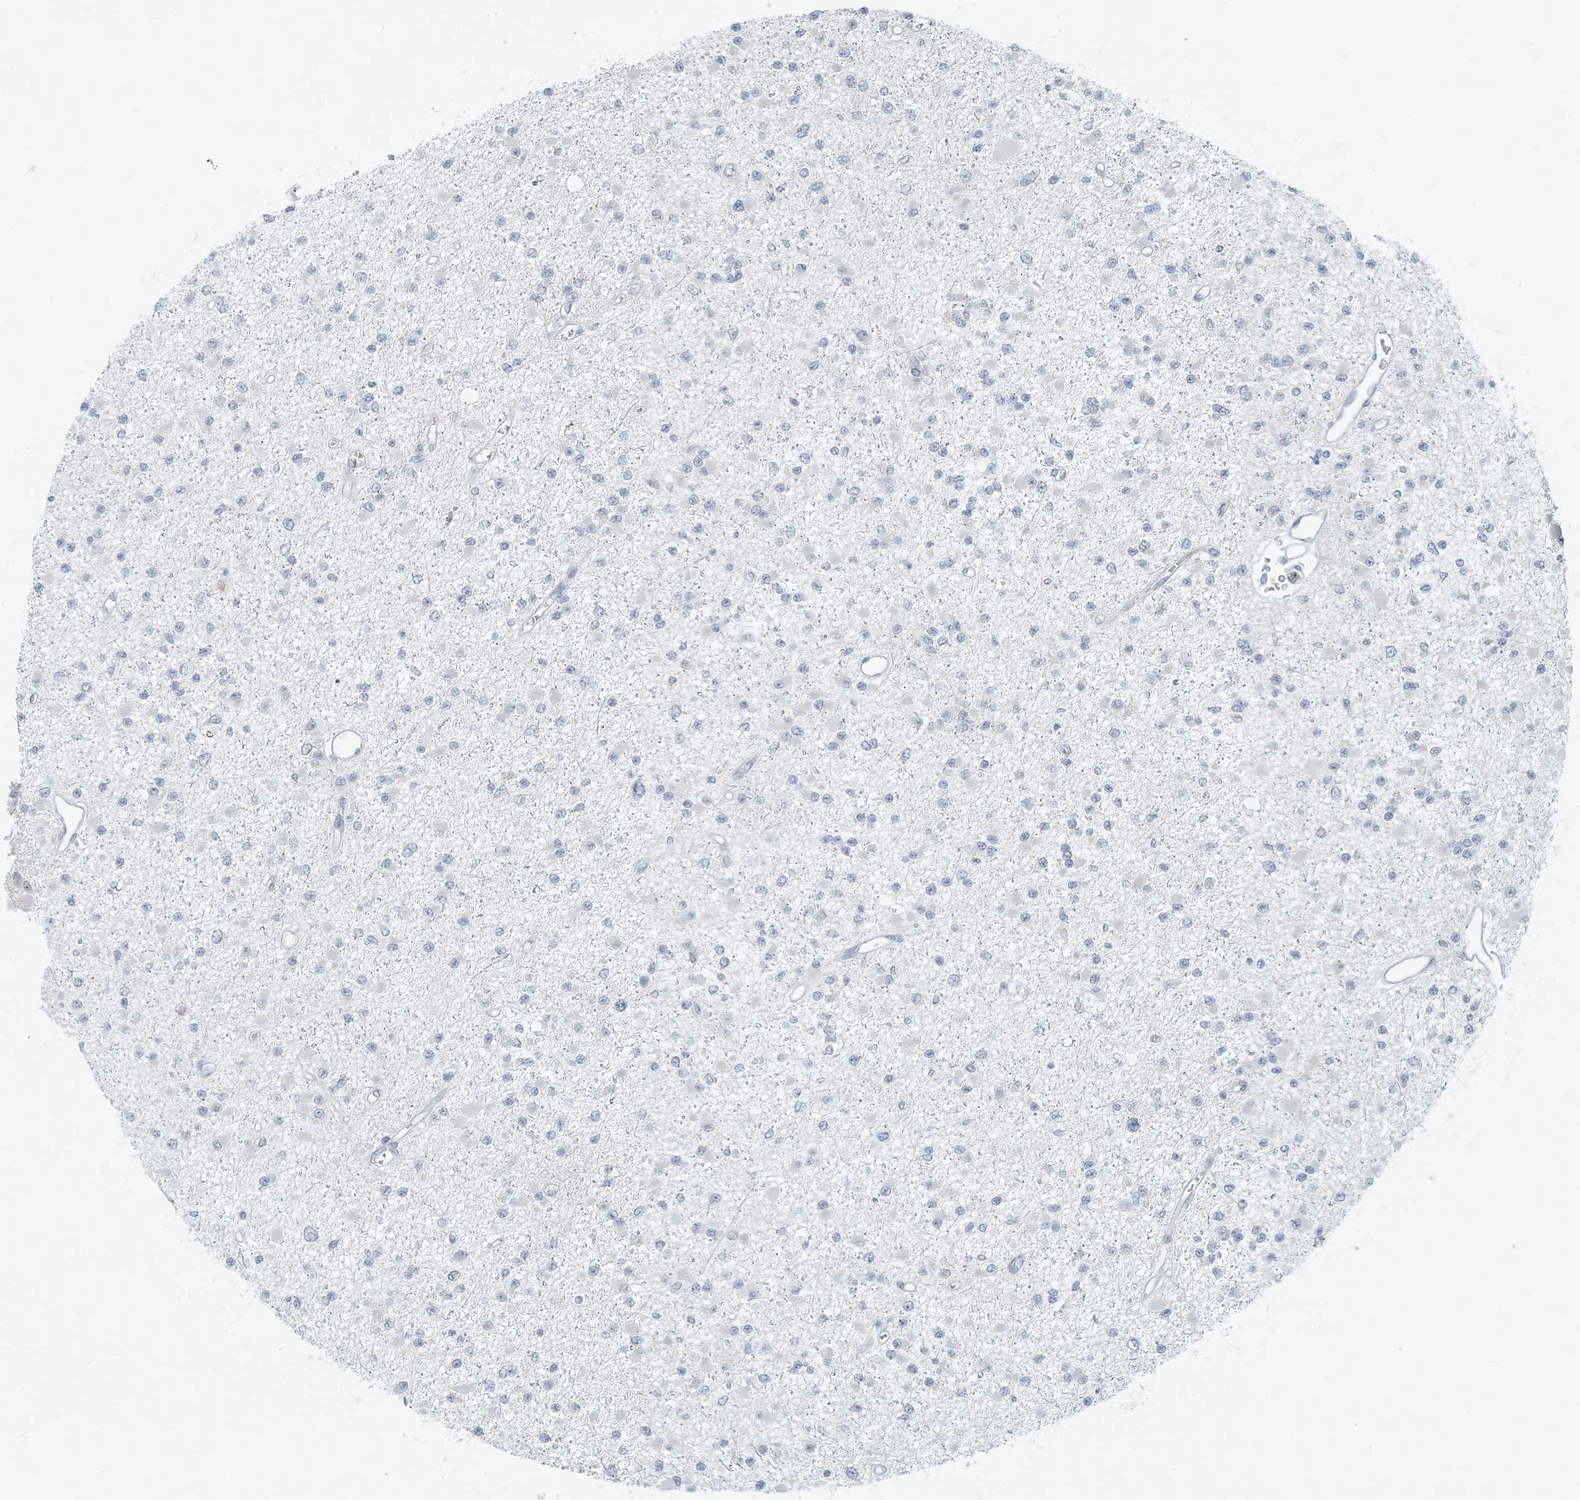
{"staining": {"intensity": "negative", "quantity": "none", "location": "none"}, "tissue": "glioma", "cell_type": "Tumor cells", "image_type": "cancer", "snomed": [{"axis": "morphology", "description": "Glioma, malignant, Low grade"}, {"axis": "topography", "description": "Brain"}], "caption": "IHC photomicrograph of neoplastic tissue: human malignant glioma (low-grade) stained with DAB (3,3'-diaminobenzidine) reveals no significant protein expression in tumor cells.", "gene": "NAA11", "patient": {"sex": "female", "age": 22}}